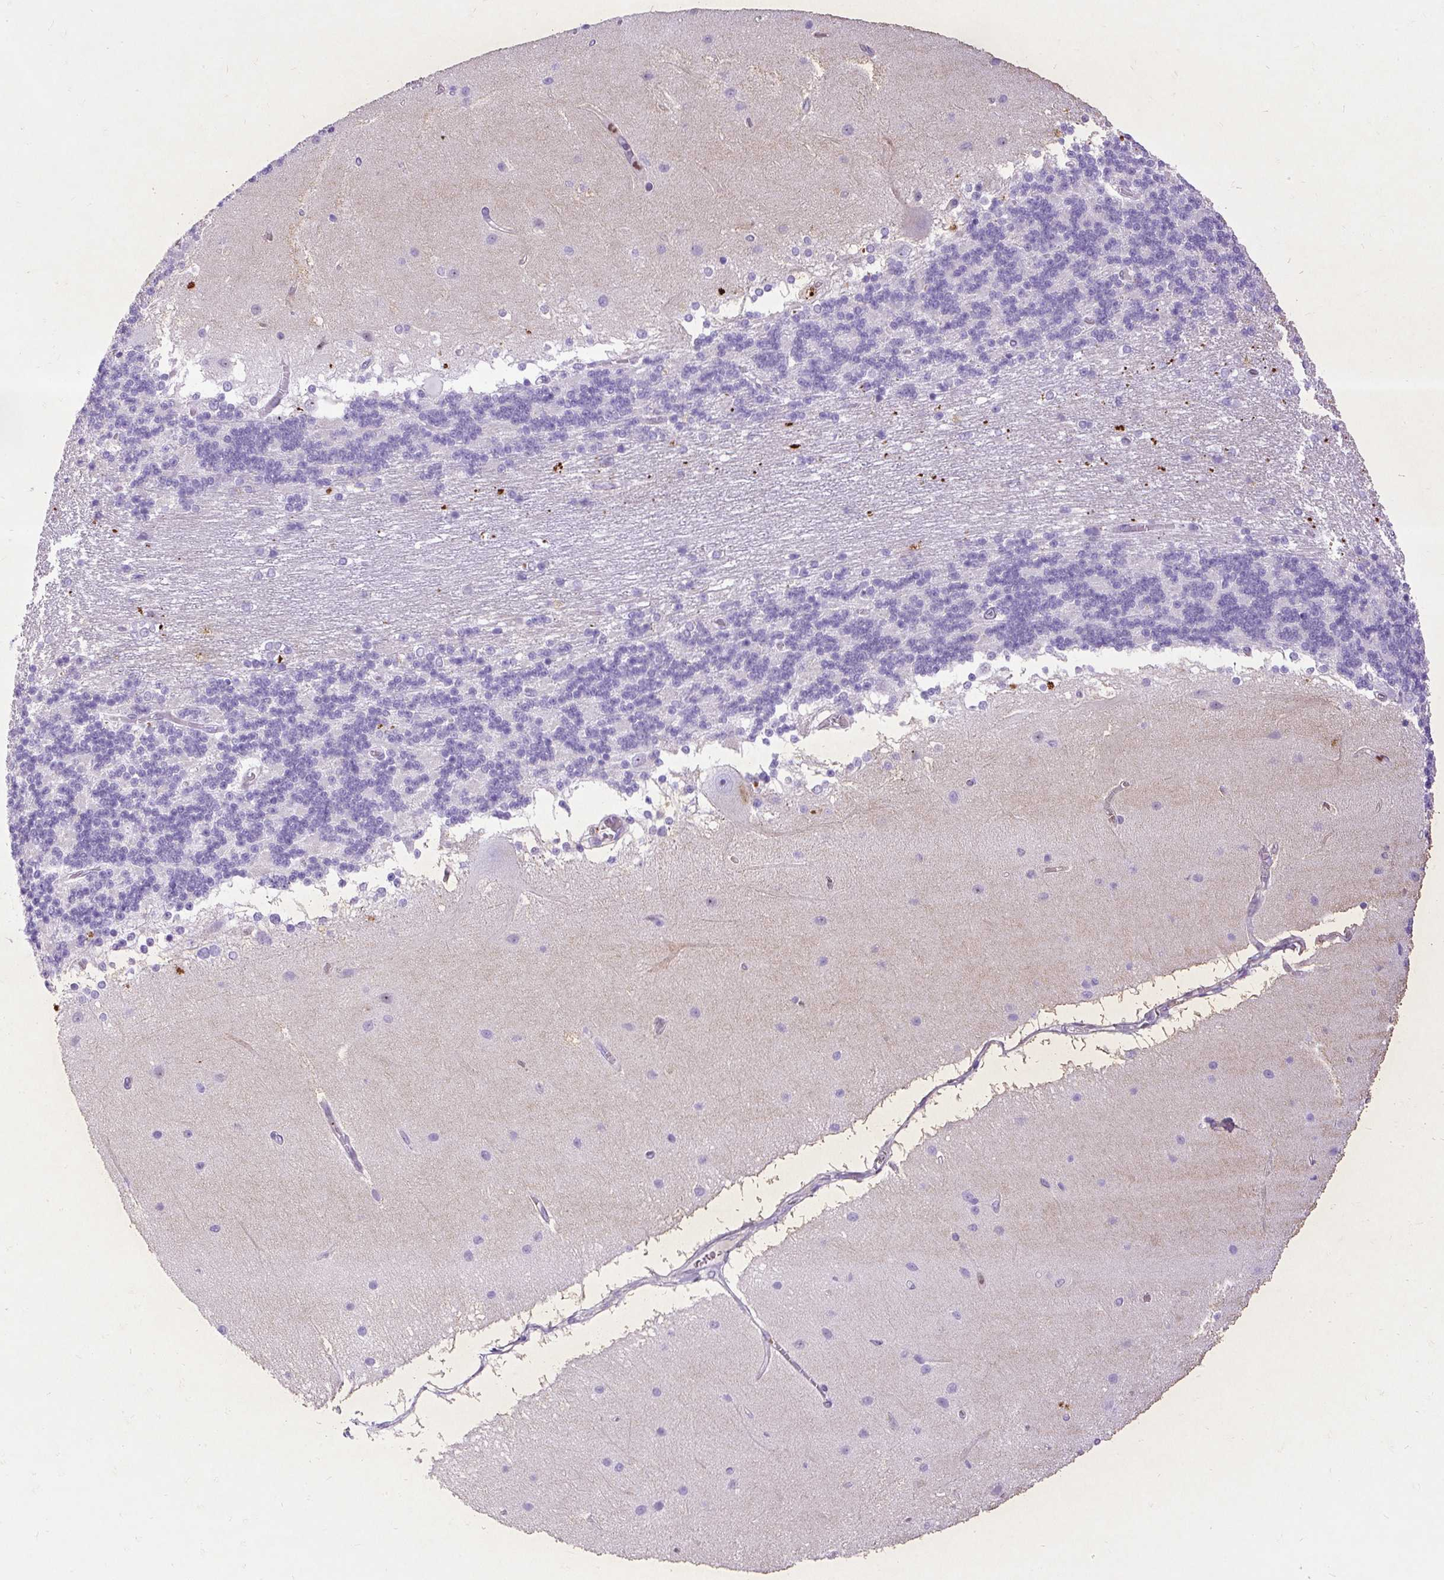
{"staining": {"intensity": "negative", "quantity": "none", "location": "none"}, "tissue": "cerebellum", "cell_type": "Cells in granular layer", "image_type": "normal", "snomed": [{"axis": "morphology", "description": "Normal tissue, NOS"}, {"axis": "topography", "description": "Cerebellum"}], "caption": "High magnification brightfield microscopy of normal cerebellum stained with DAB (3,3'-diaminobenzidine) (brown) and counterstained with hematoxylin (blue): cells in granular layer show no significant expression. (Stains: DAB (3,3'-diaminobenzidine) immunohistochemistry with hematoxylin counter stain, Microscopy: brightfield microscopy at high magnification).", "gene": "SPC24", "patient": {"sex": "female", "age": 54}}